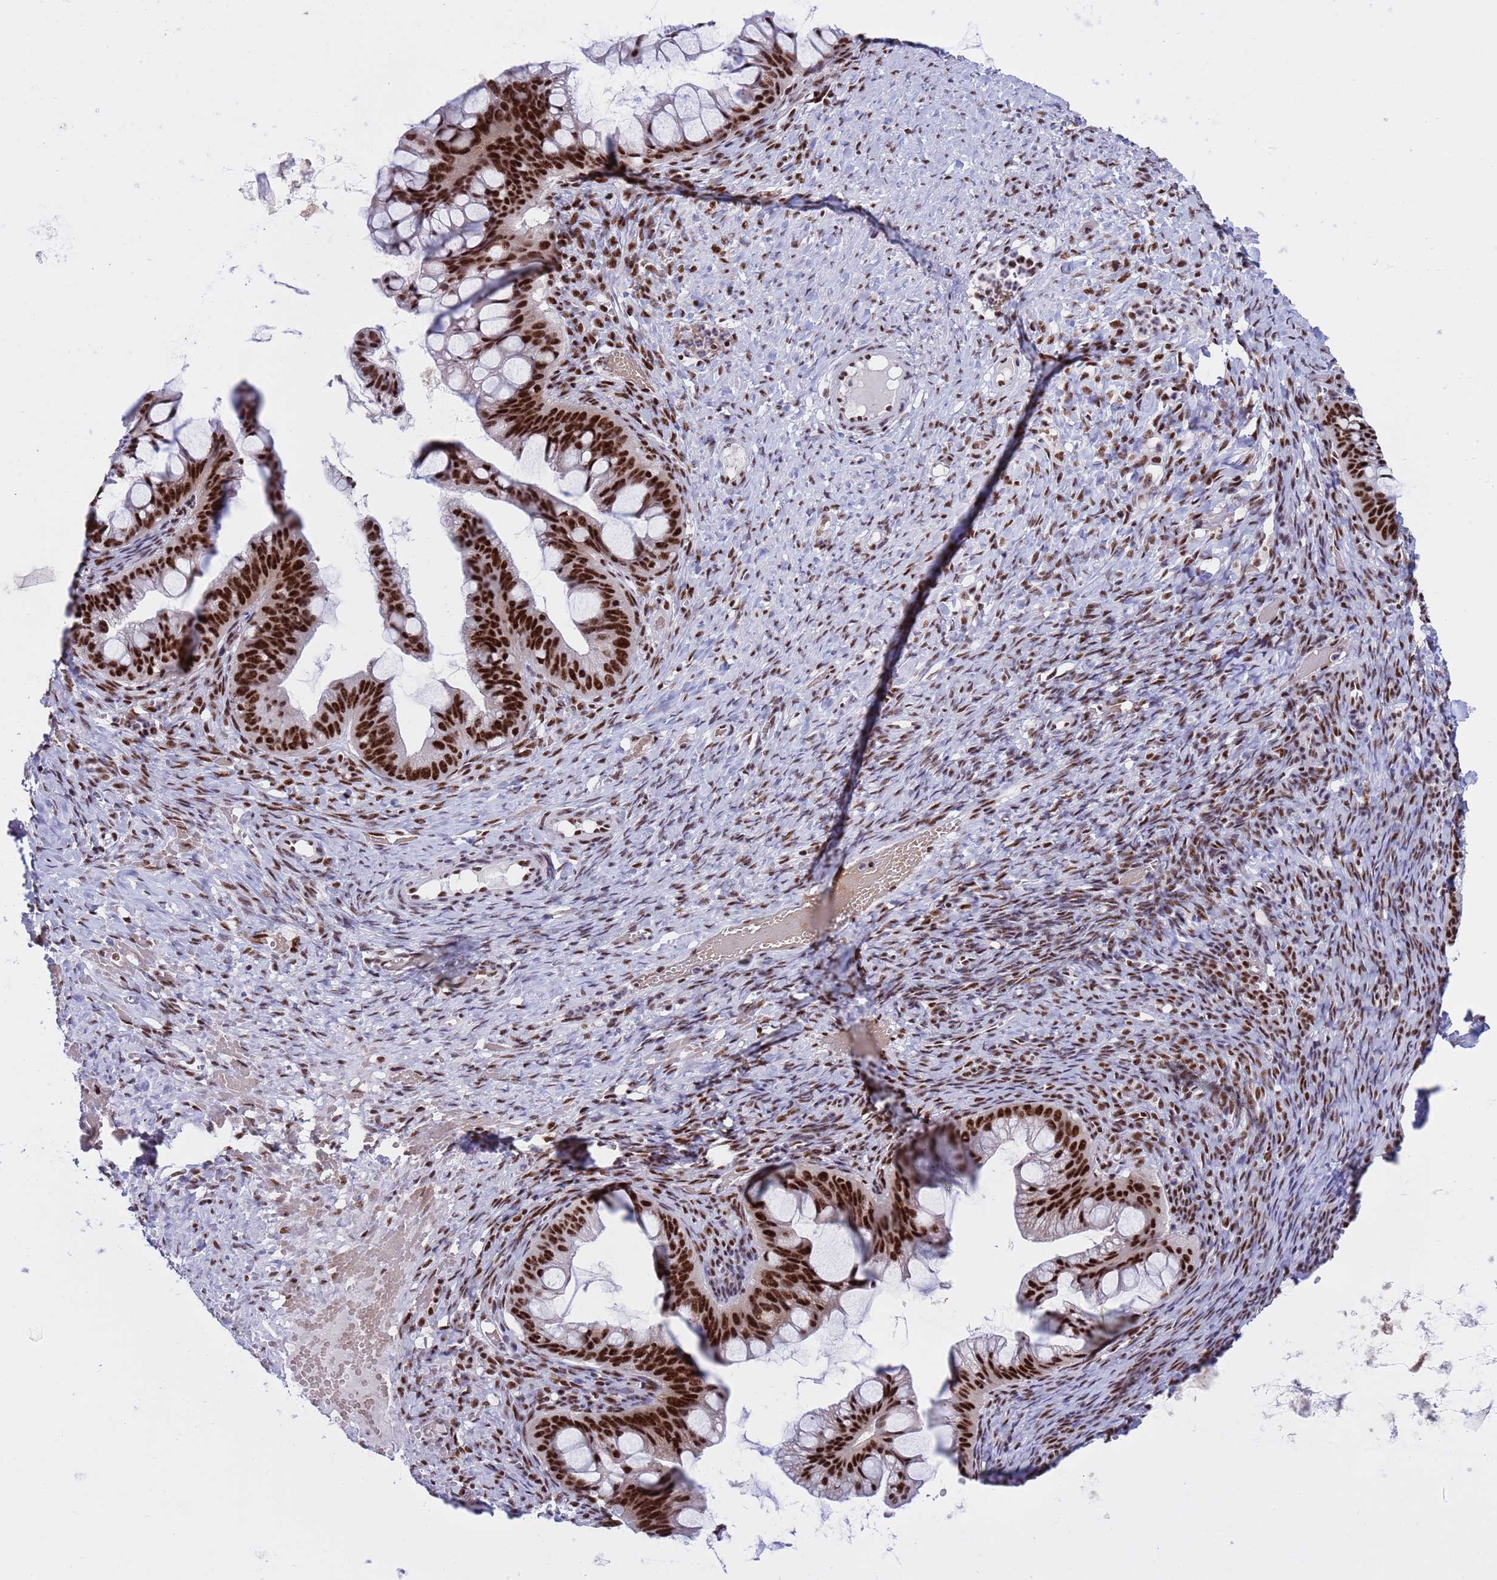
{"staining": {"intensity": "strong", "quantity": ">75%", "location": "nuclear"}, "tissue": "ovarian cancer", "cell_type": "Tumor cells", "image_type": "cancer", "snomed": [{"axis": "morphology", "description": "Cystadenocarcinoma, mucinous, NOS"}, {"axis": "topography", "description": "Ovary"}], "caption": "IHC of human ovarian mucinous cystadenocarcinoma reveals high levels of strong nuclear positivity in approximately >75% of tumor cells.", "gene": "THOC2", "patient": {"sex": "female", "age": 73}}